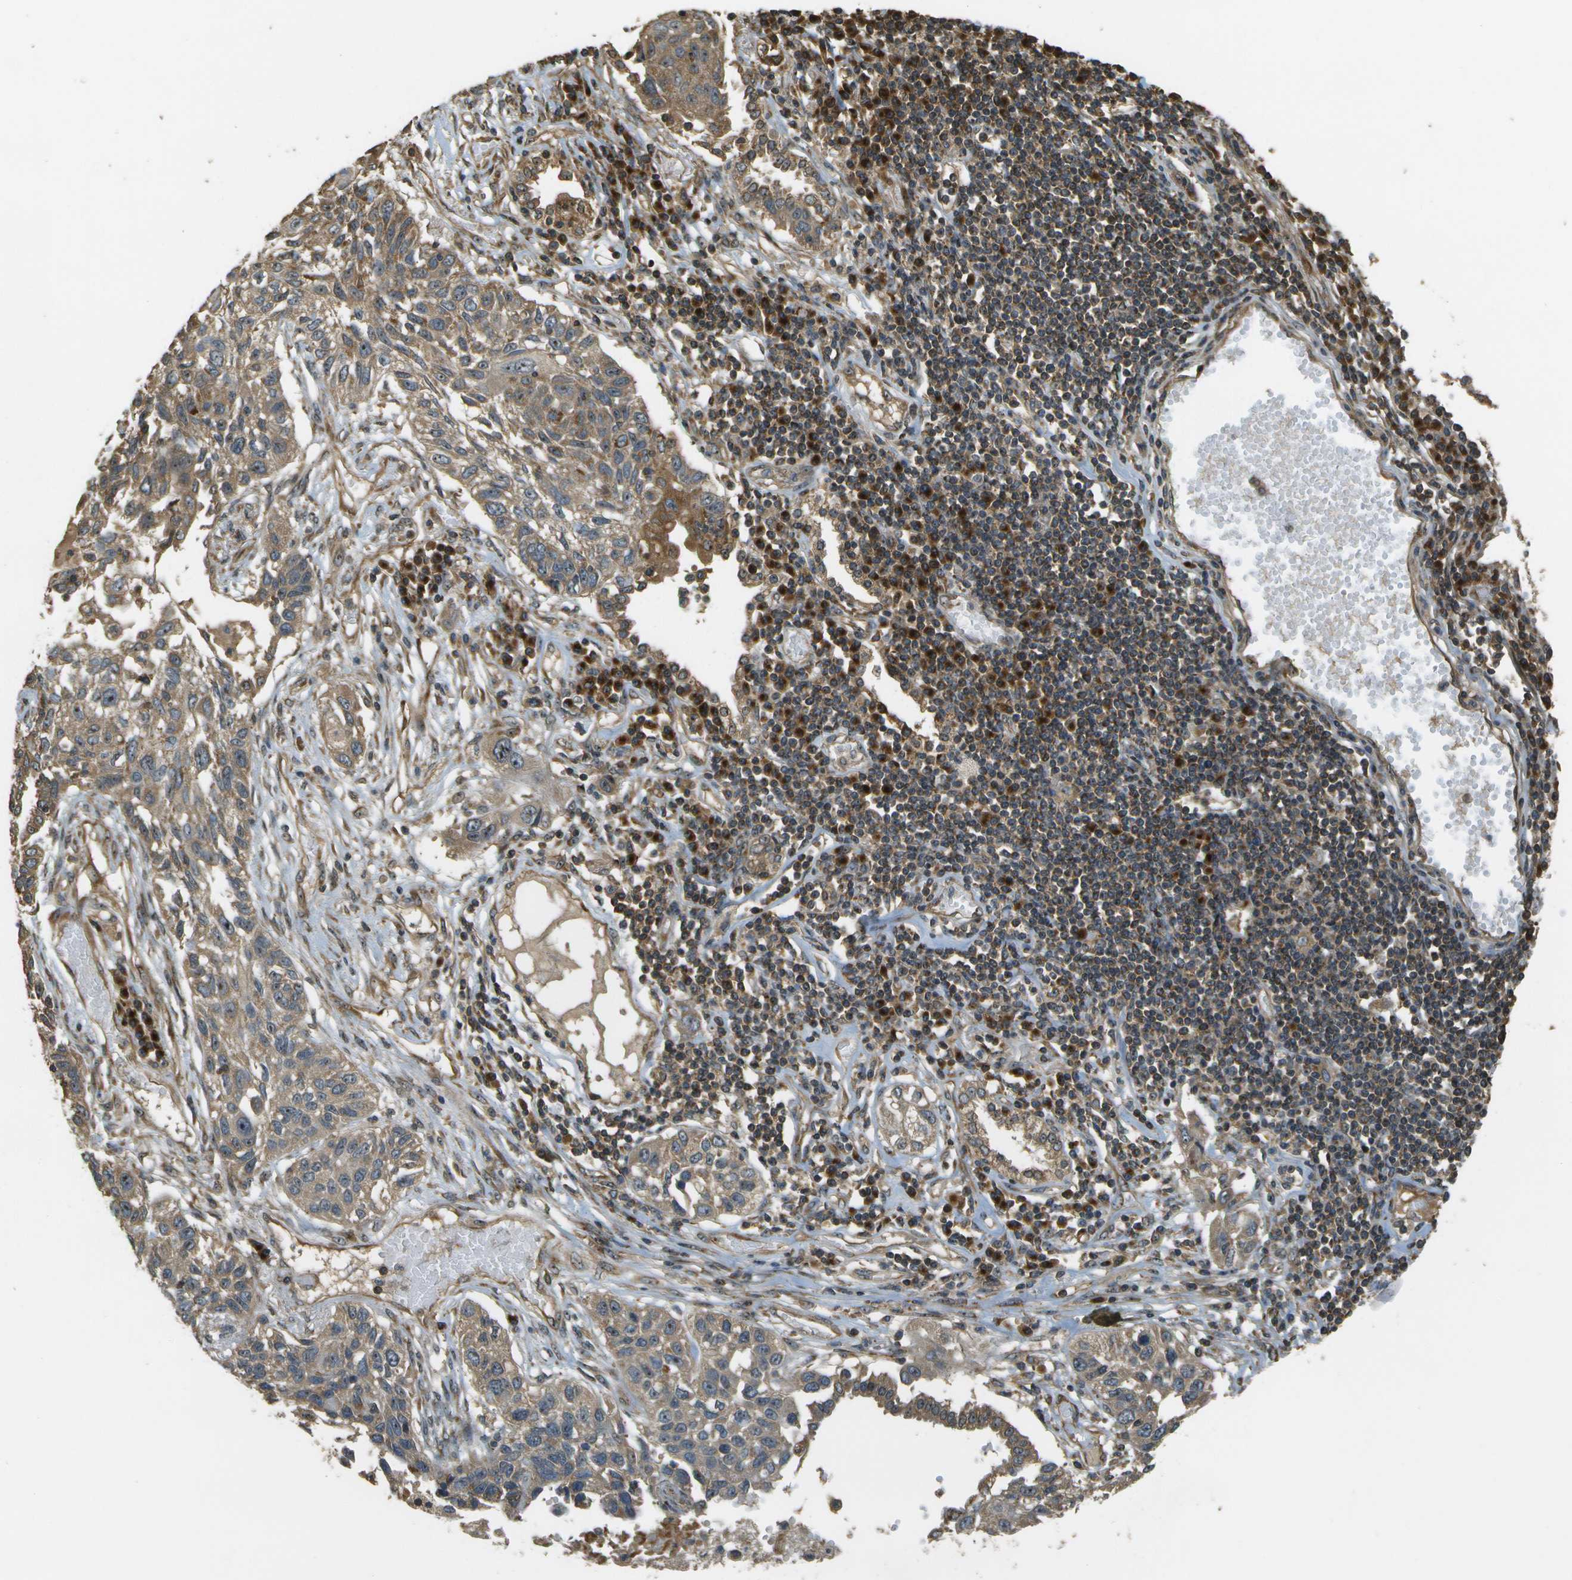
{"staining": {"intensity": "moderate", "quantity": ">75%", "location": "cytoplasmic/membranous,nuclear"}, "tissue": "lung cancer", "cell_type": "Tumor cells", "image_type": "cancer", "snomed": [{"axis": "morphology", "description": "Squamous cell carcinoma, NOS"}, {"axis": "topography", "description": "Lung"}], "caption": "Immunohistochemistry (DAB (3,3'-diaminobenzidine)) staining of human lung squamous cell carcinoma demonstrates moderate cytoplasmic/membranous and nuclear protein staining in approximately >75% of tumor cells.", "gene": "LRP12", "patient": {"sex": "male", "age": 71}}